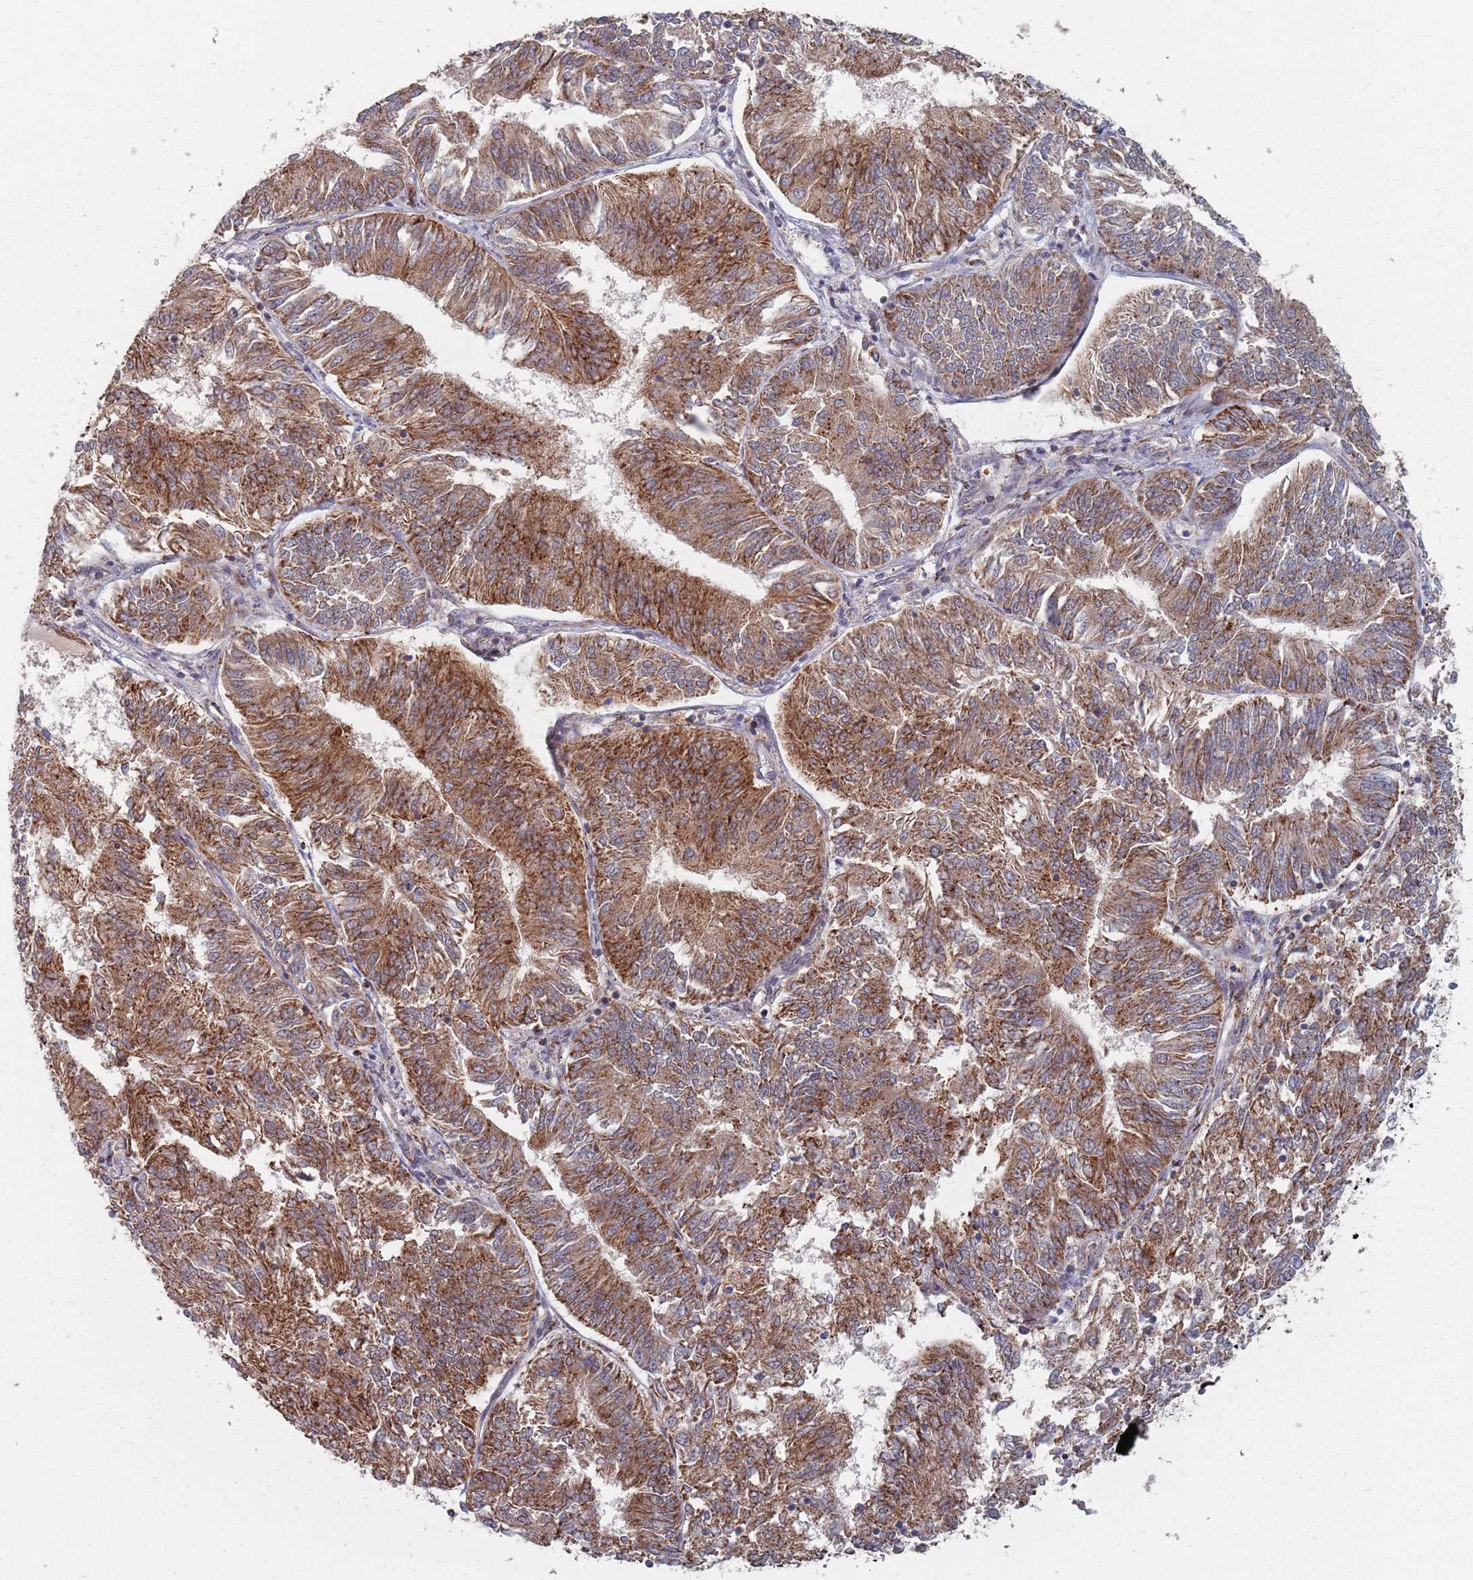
{"staining": {"intensity": "moderate", "quantity": ">75%", "location": "cytoplasmic/membranous"}, "tissue": "endometrial cancer", "cell_type": "Tumor cells", "image_type": "cancer", "snomed": [{"axis": "morphology", "description": "Adenocarcinoma, NOS"}, {"axis": "topography", "description": "Endometrium"}], "caption": "Endometrial cancer (adenocarcinoma) stained for a protein exhibits moderate cytoplasmic/membranous positivity in tumor cells.", "gene": "ADAL", "patient": {"sex": "female", "age": 58}}